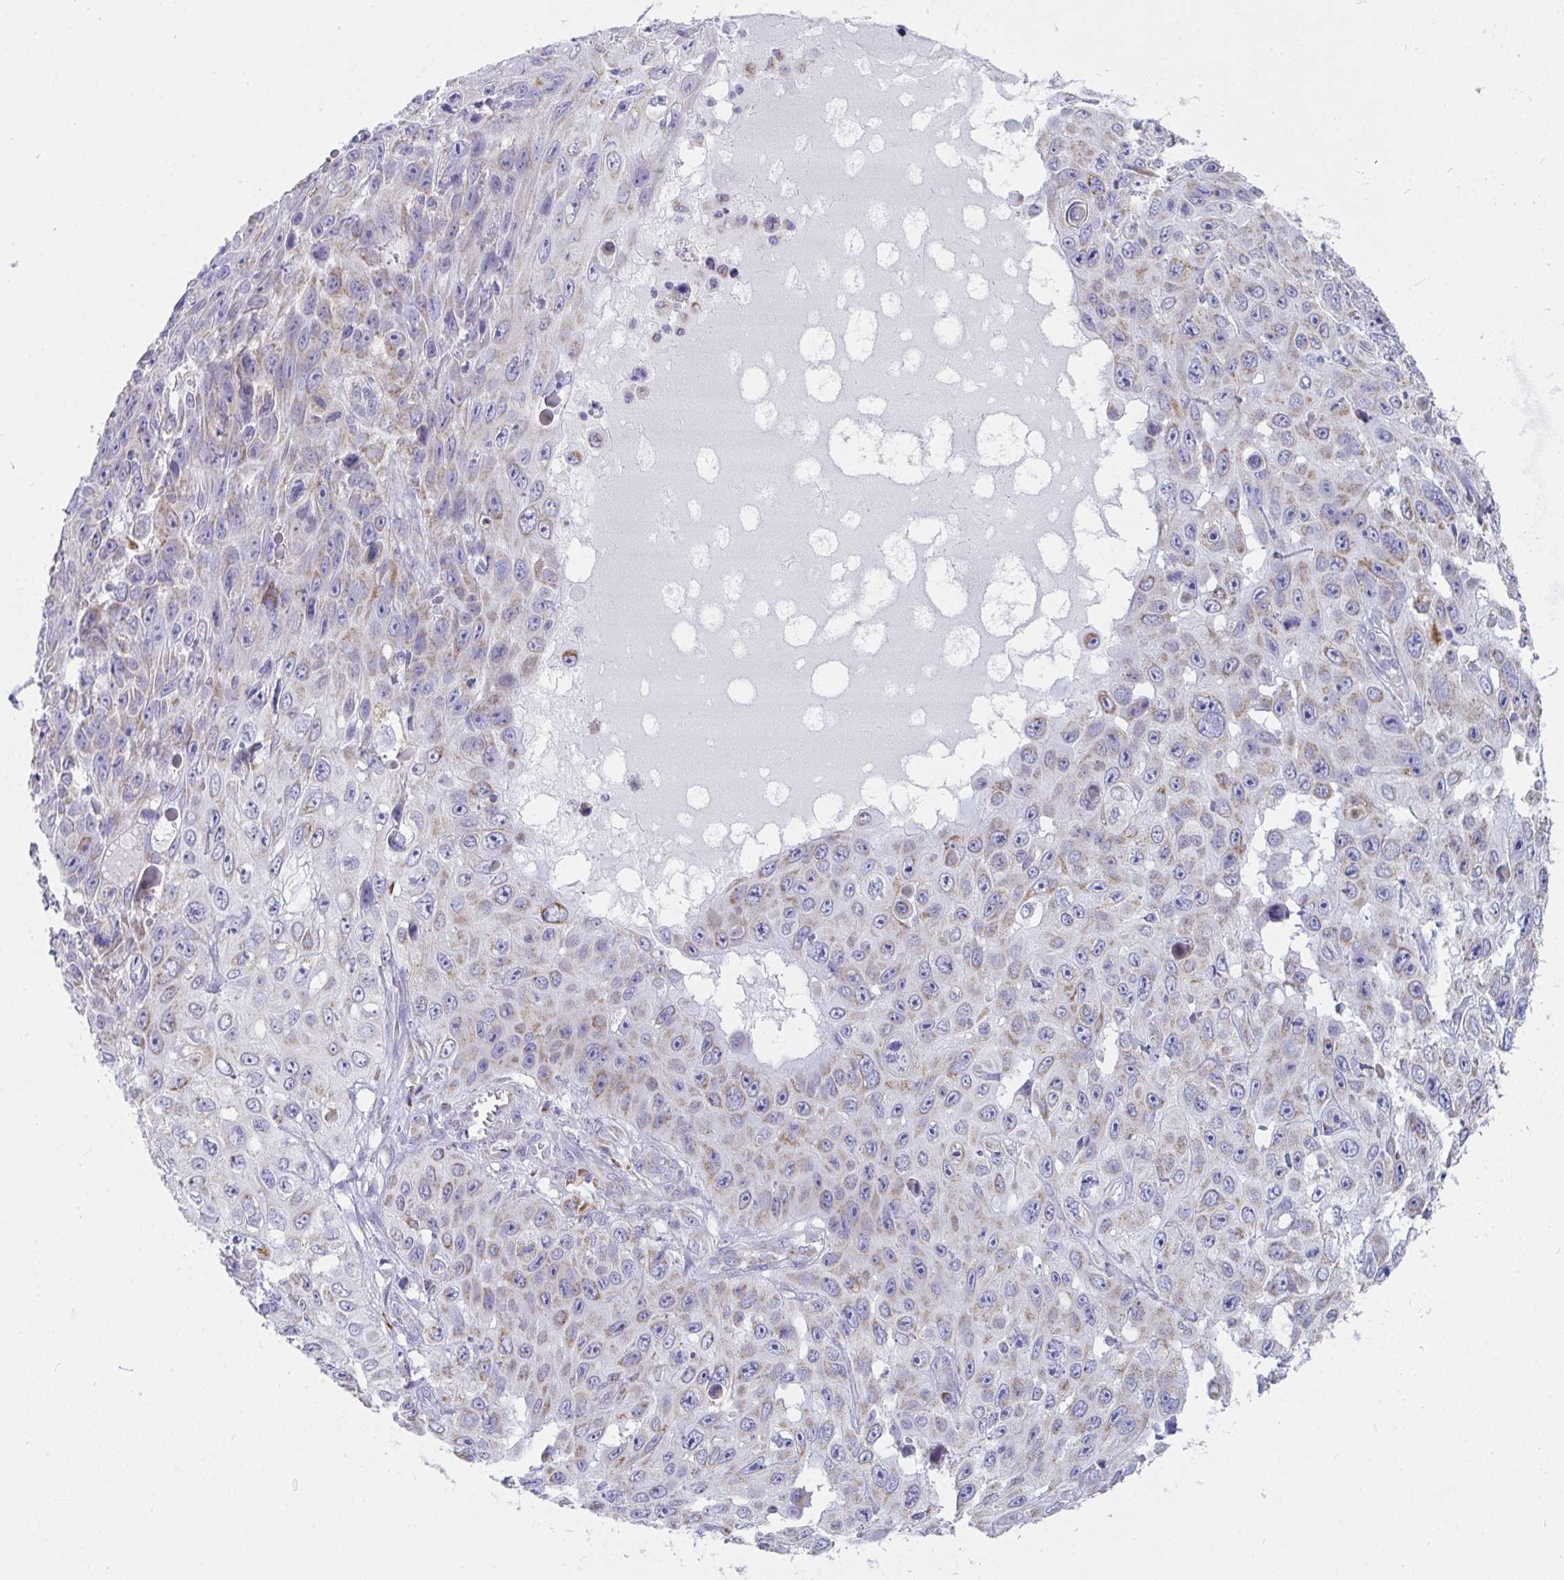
{"staining": {"intensity": "weak", "quantity": "25%-75%", "location": "cytoplasmic/membranous"}, "tissue": "skin cancer", "cell_type": "Tumor cells", "image_type": "cancer", "snomed": [{"axis": "morphology", "description": "Squamous cell carcinoma, NOS"}, {"axis": "topography", "description": "Skin"}], "caption": "Immunohistochemistry (IHC) (DAB (3,3'-diaminobenzidine)) staining of human skin cancer (squamous cell carcinoma) demonstrates weak cytoplasmic/membranous protein expression in approximately 25%-75% of tumor cells.", "gene": "AIFM1", "patient": {"sex": "male", "age": 82}}